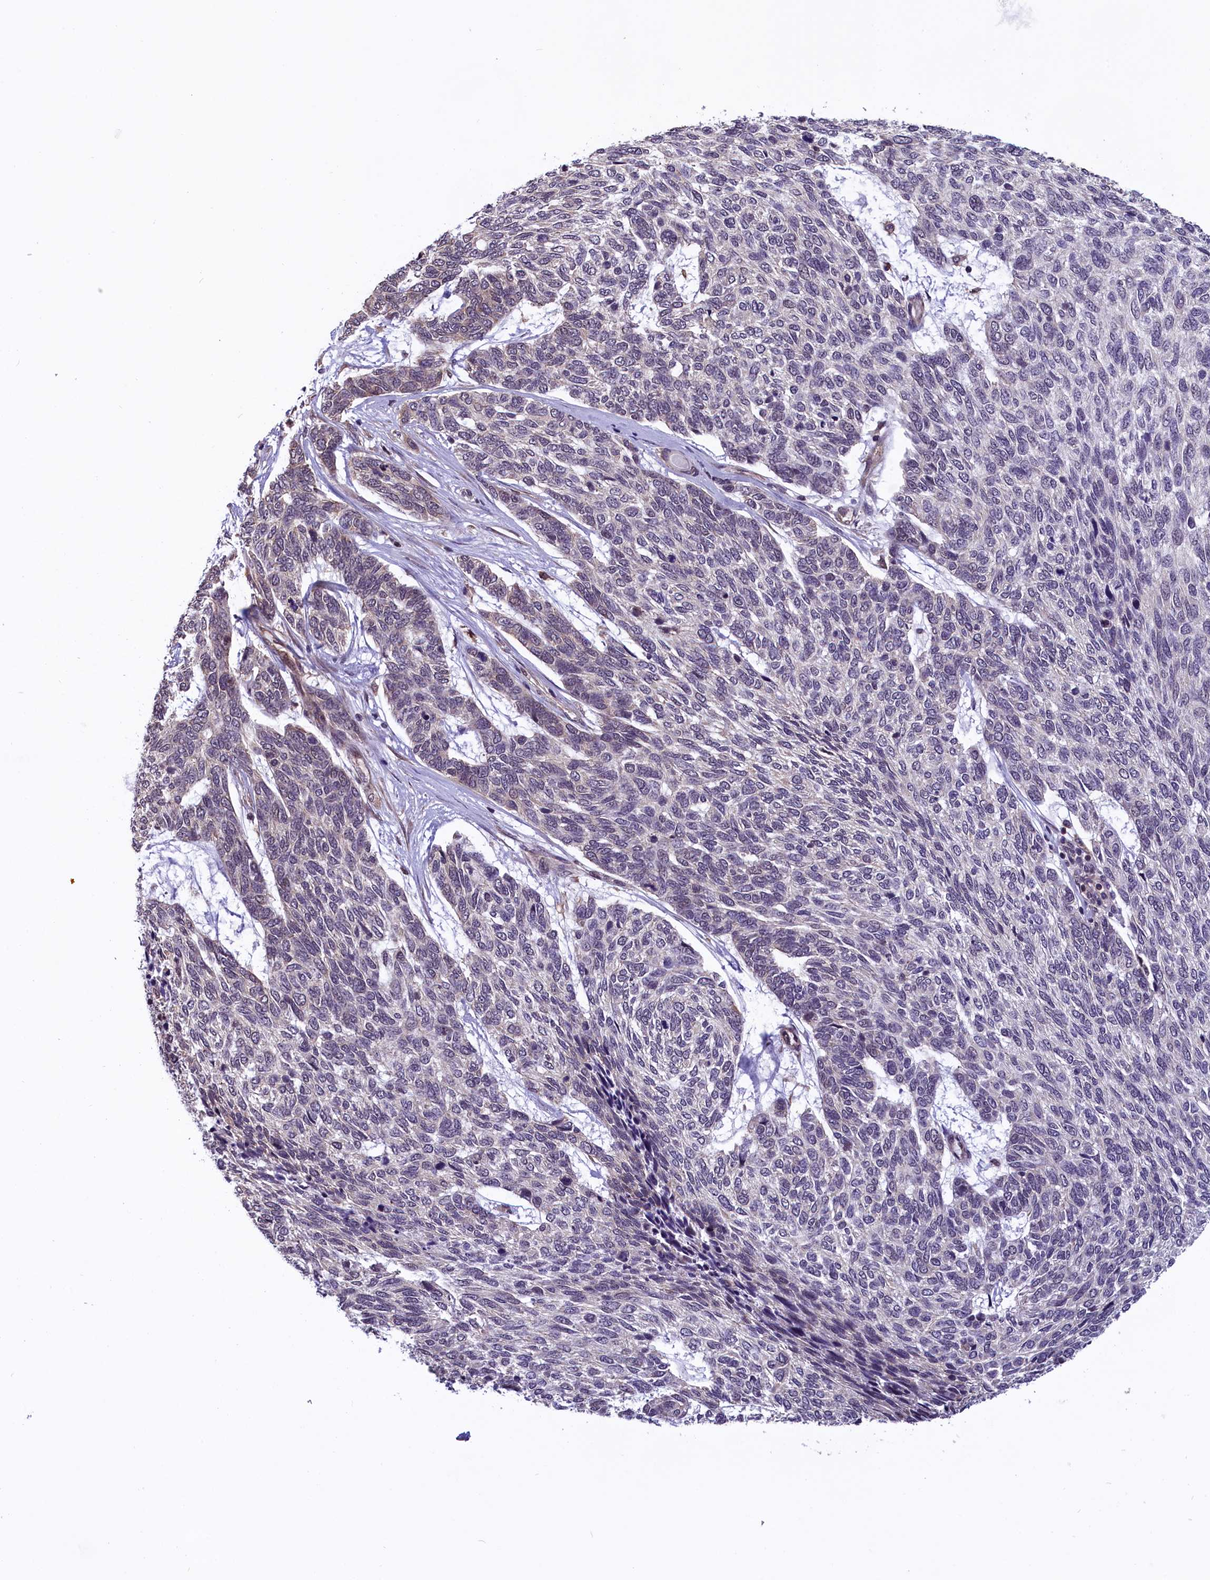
{"staining": {"intensity": "negative", "quantity": "none", "location": "none"}, "tissue": "skin cancer", "cell_type": "Tumor cells", "image_type": "cancer", "snomed": [{"axis": "morphology", "description": "Basal cell carcinoma"}, {"axis": "topography", "description": "Skin"}], "caption": "An image of human skin cancer is negative for staining in tumor cells.", "gene": "ZC3H4", "patient": {"sex": "female", "age": 65}}